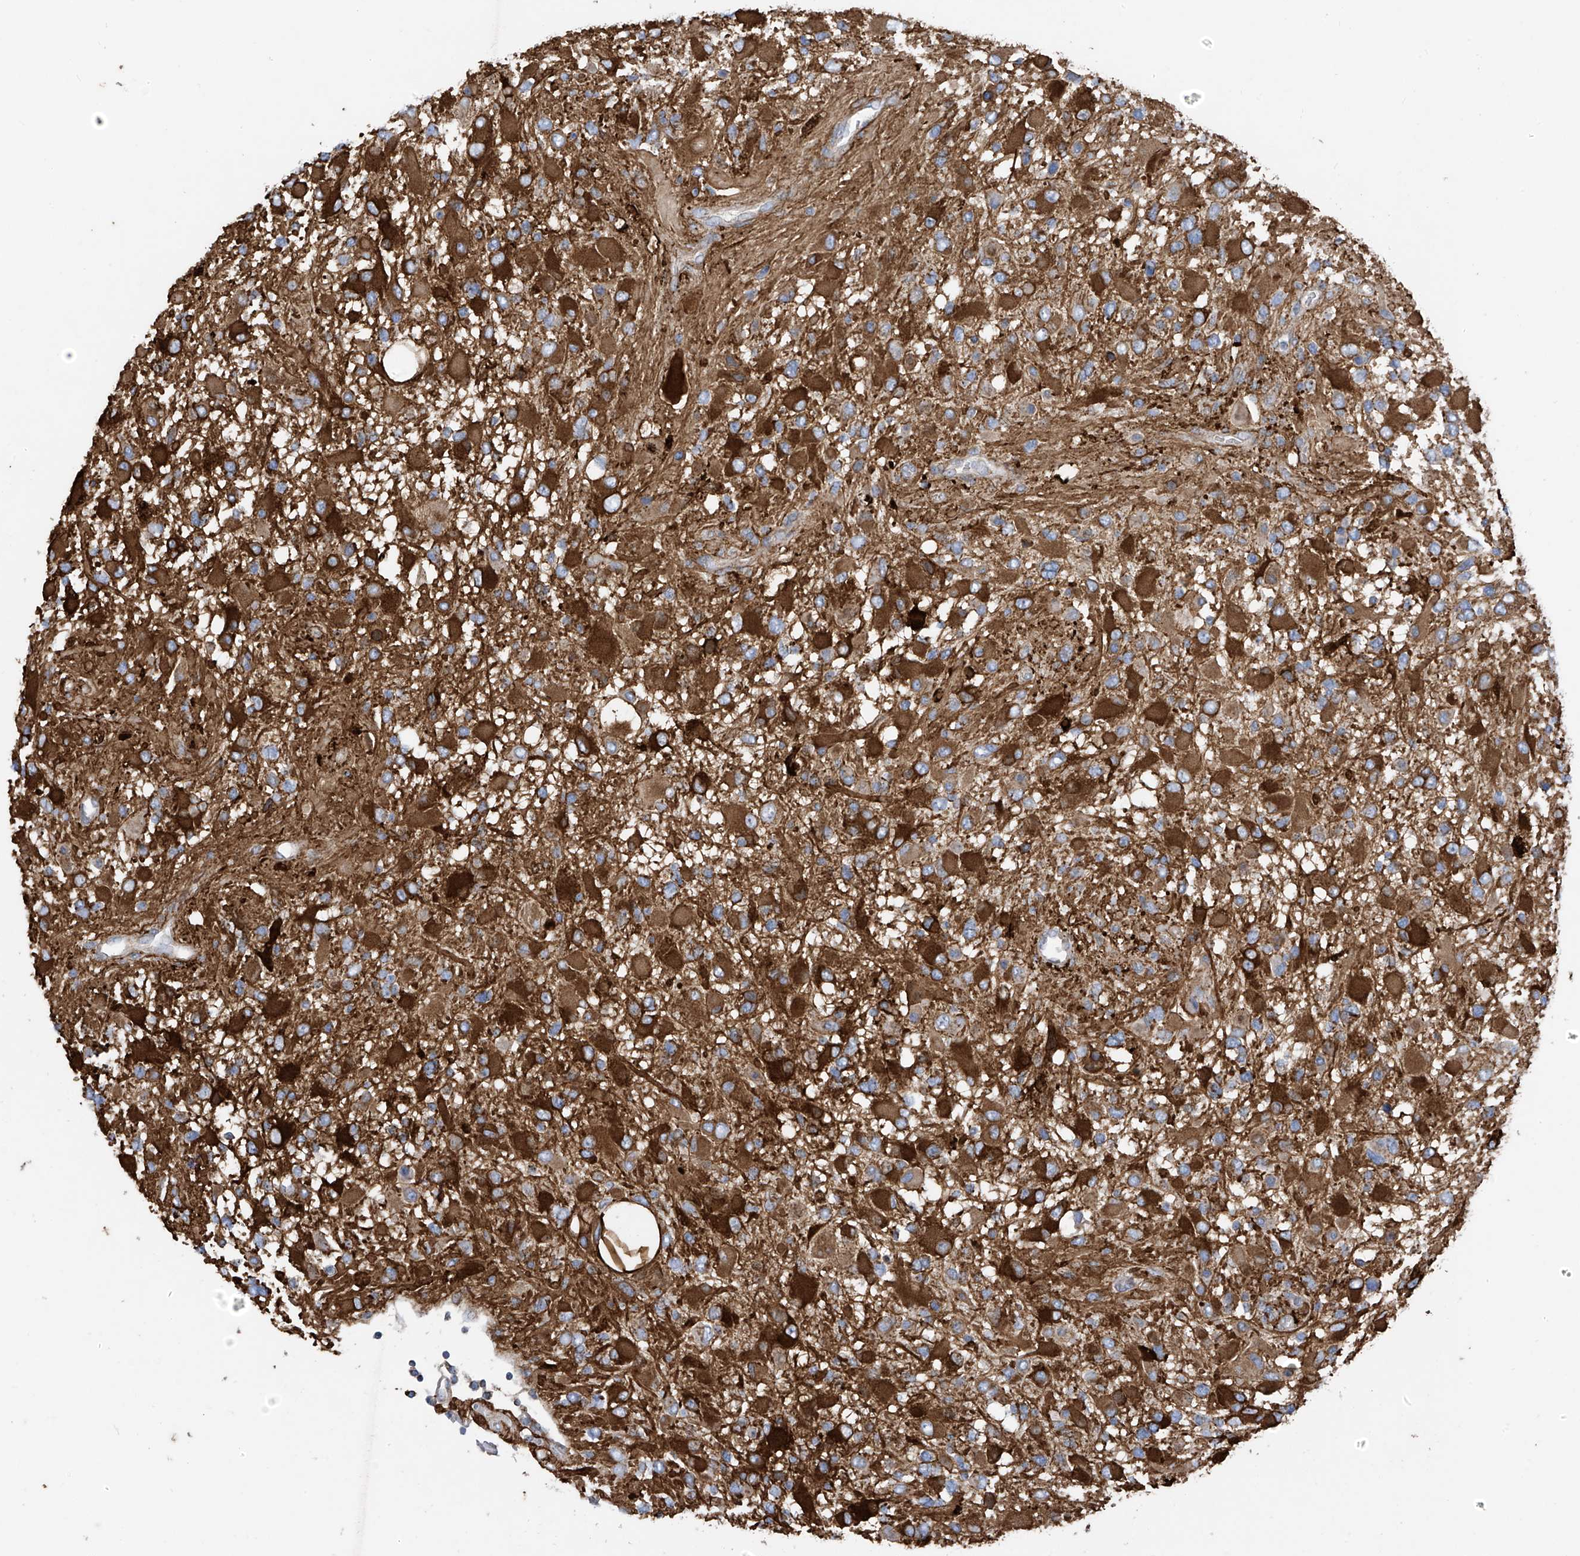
{"staining": {"intensity": "strong", "quantity": "25%-75%", "location": "cytoplasmic/membranous"}, "tissue": "glioma", "cell_type": "Tumor cells", "image_type": "cancer", "snomed": [{"axis": "morphology", "description": "Glioma, malignant, High grade"}, {"axis": "topography", "description": "Brain"}], "caption": "IHC histopathology image of human high-grade glioma (malignant) stained for a protein (brown), which demonstrates high levels of strong cytoplasmic/membranous expression in approximately 25%-75% of tumor cells.", "gene": "EOMES", "patient": {"sex": "male", "age": 53}}